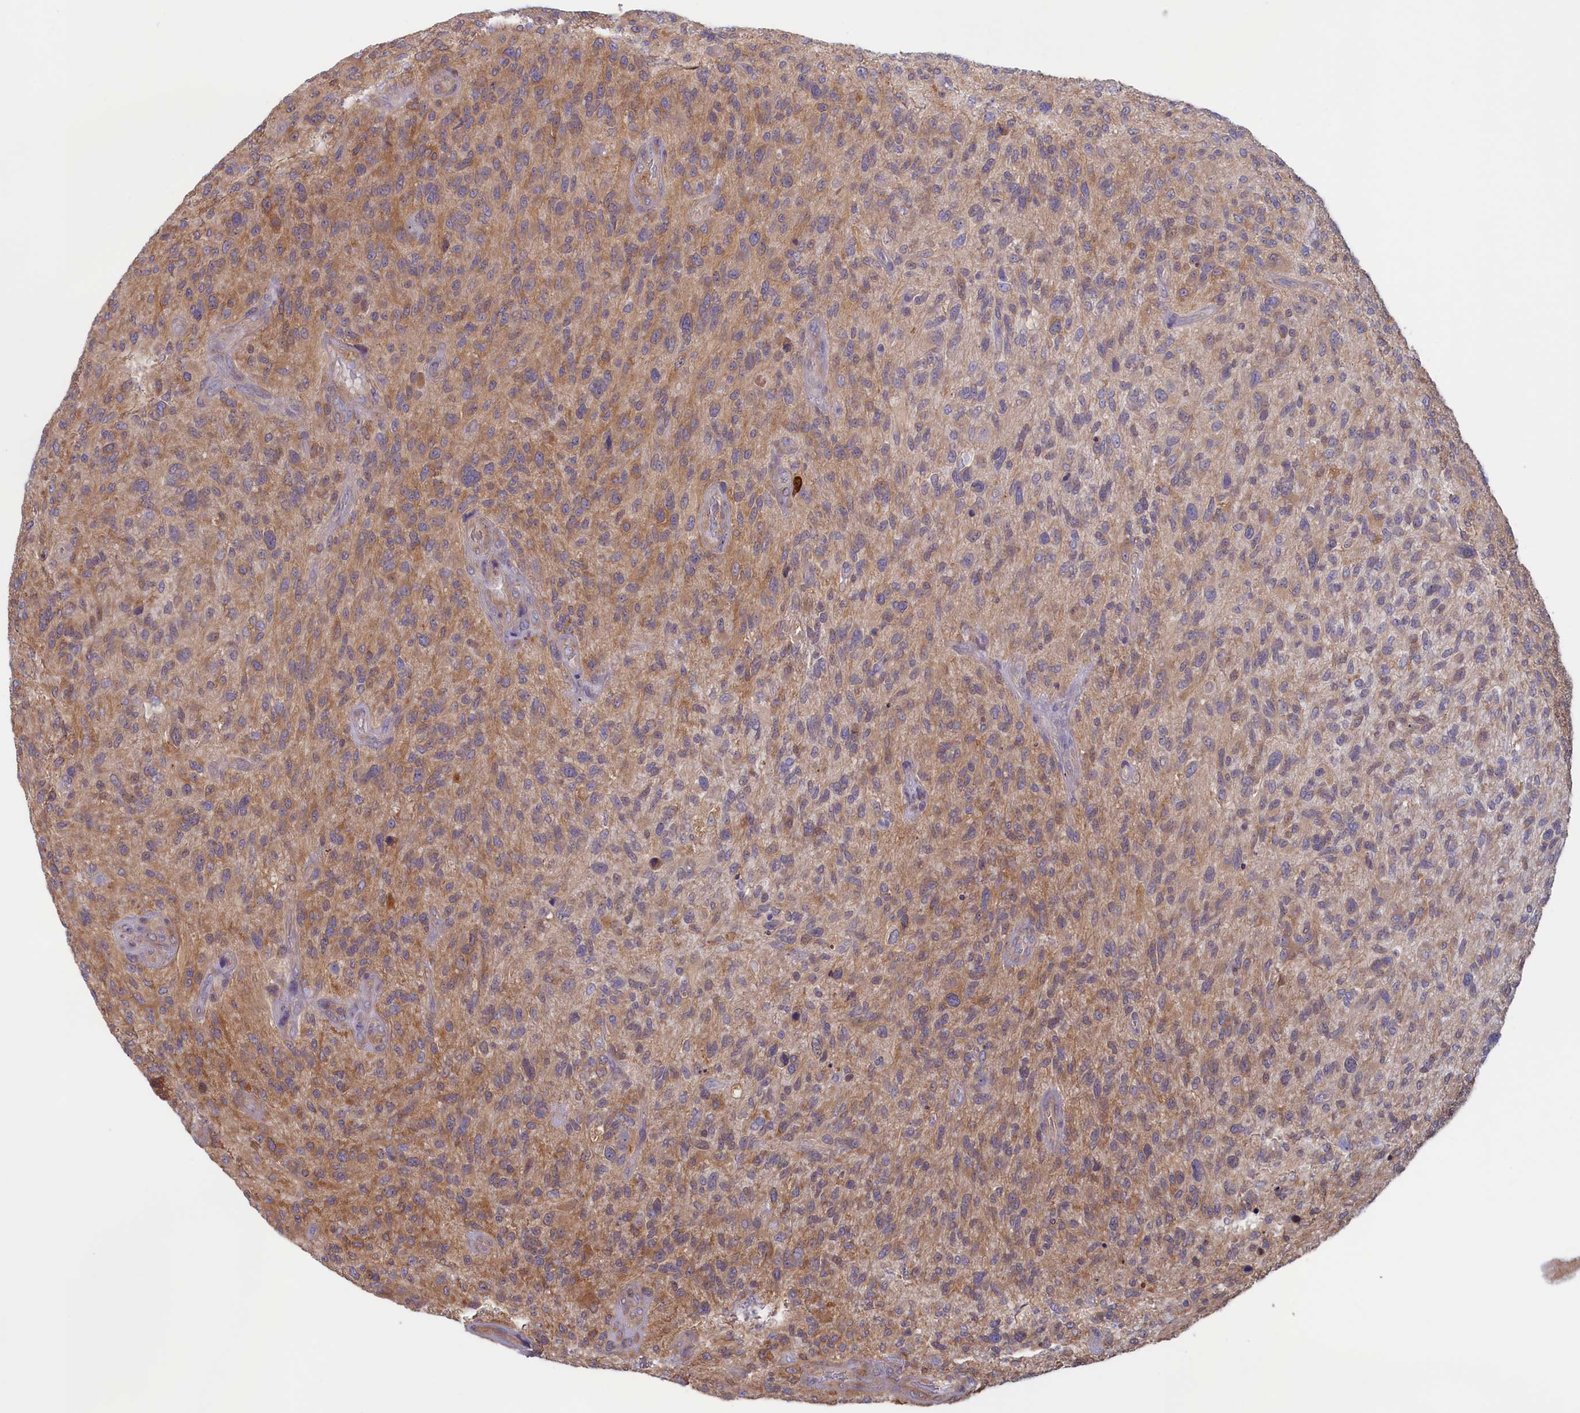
{"staining": {"intensity": "moderate", "quantity": ">75%", "location": "cytoplasmic/membranous"}, "tissue": "glioma", "cell_type": "Tumor cells", "image_type": "cancer", "snomed": [{"axis": "morphology", "description": "Glioma, malignant, High grade"}, {"axis": "topography", "description": "Brain"}], "caption": "The image exhibits immunohistochemical staining of glioma. There is moderate cytoplasmic/membranous expression is identified in approximately >75% of tumor cells.", "gene": "SYNDIG1L", "patient": {"sex": "male", "age": 47}}